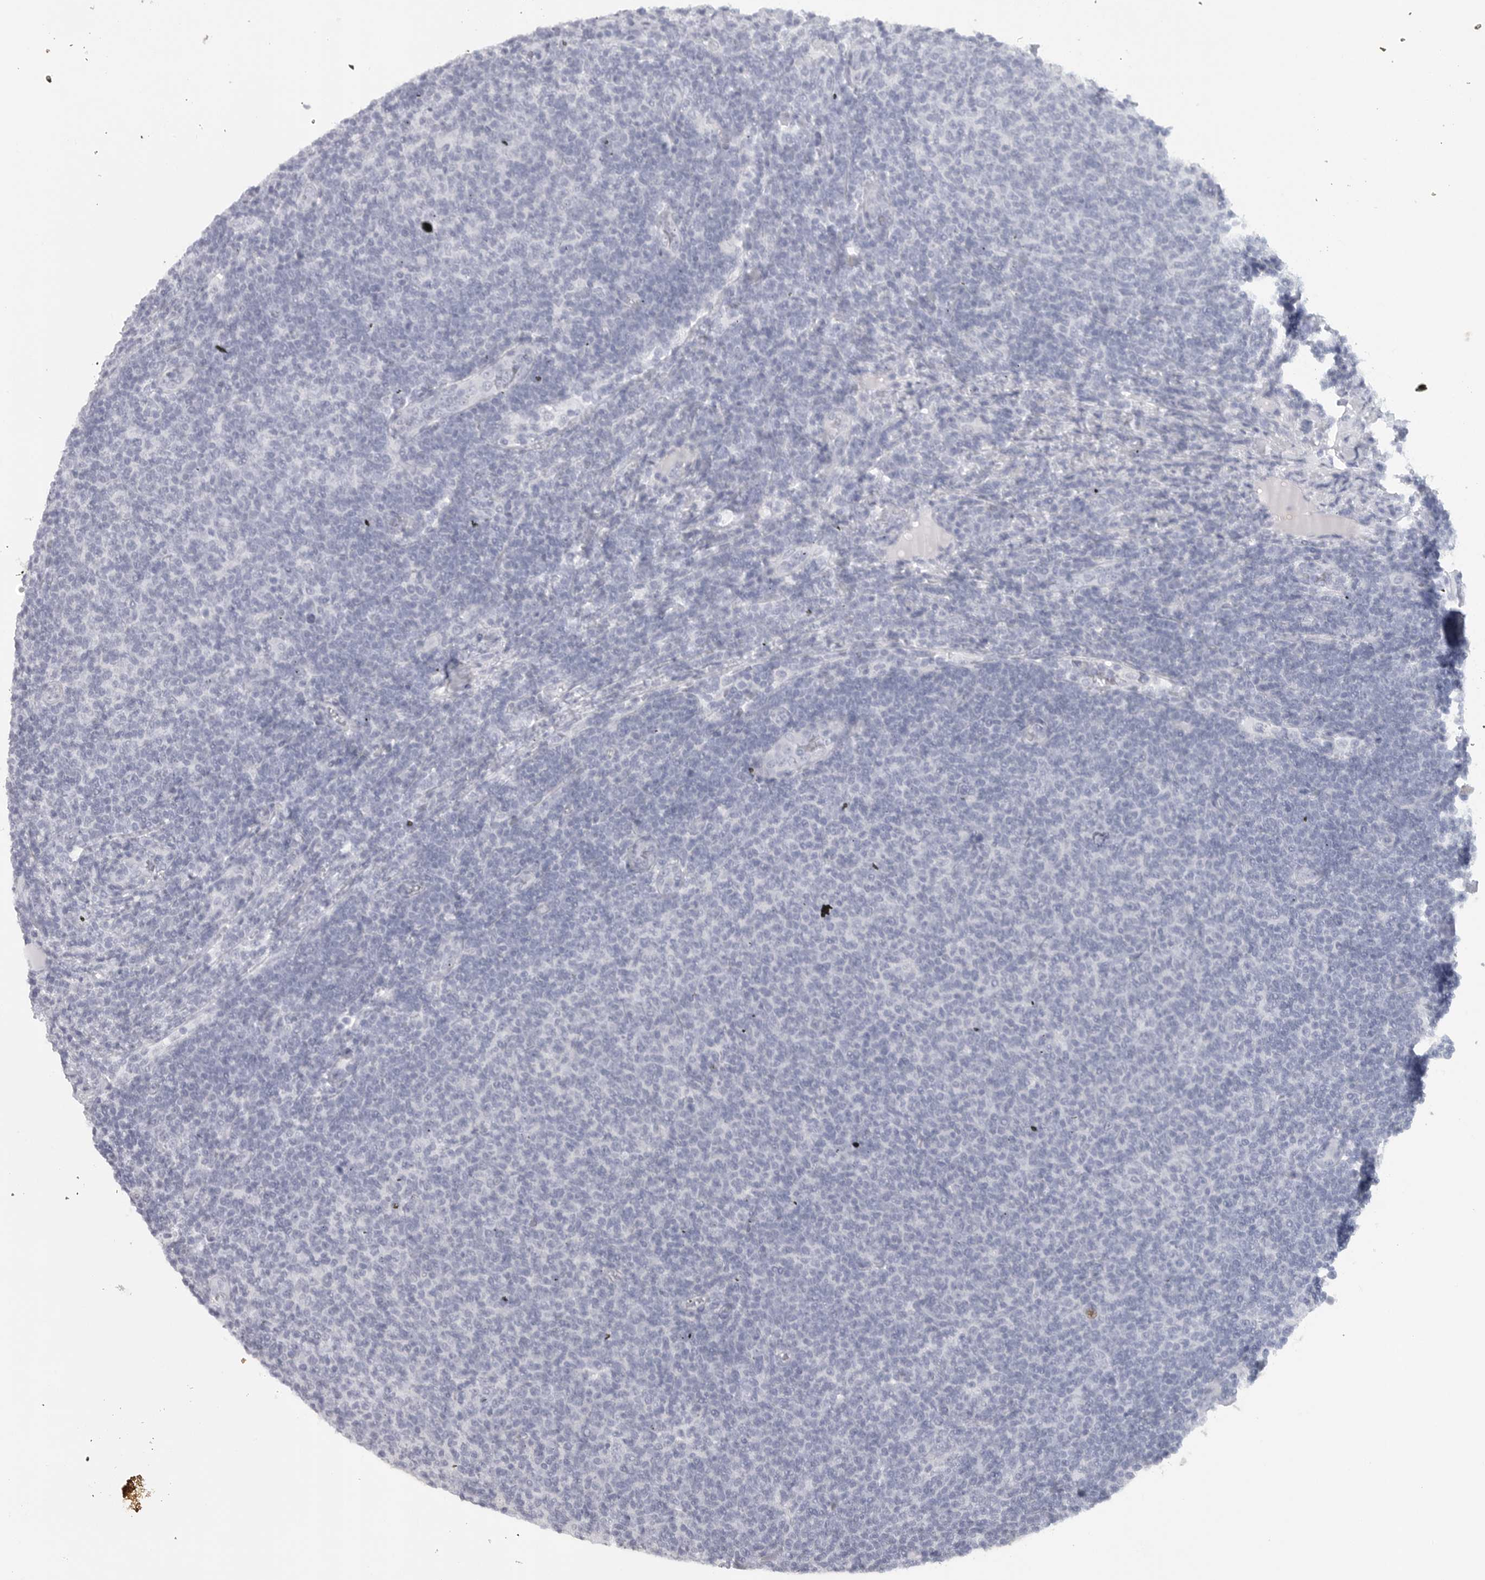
{"staining": {"intensity": "negative", "quantity": "none", "location": "none"}, "tissue": "lymphoma", "cell_type": "Tumor cells", "image_type": "cancer", "snomed": [{"axis": "morphology", "description": "Malignant lymphoma, non-Hodgkin's type, Low grade"}, {"axis": "topography", "description": "Lymph node"}], "caption": "There is no significant positivity in tumor cells of lymphoma.", "gene": "TNR", "patient": {"sex": "male", "age": 66}}